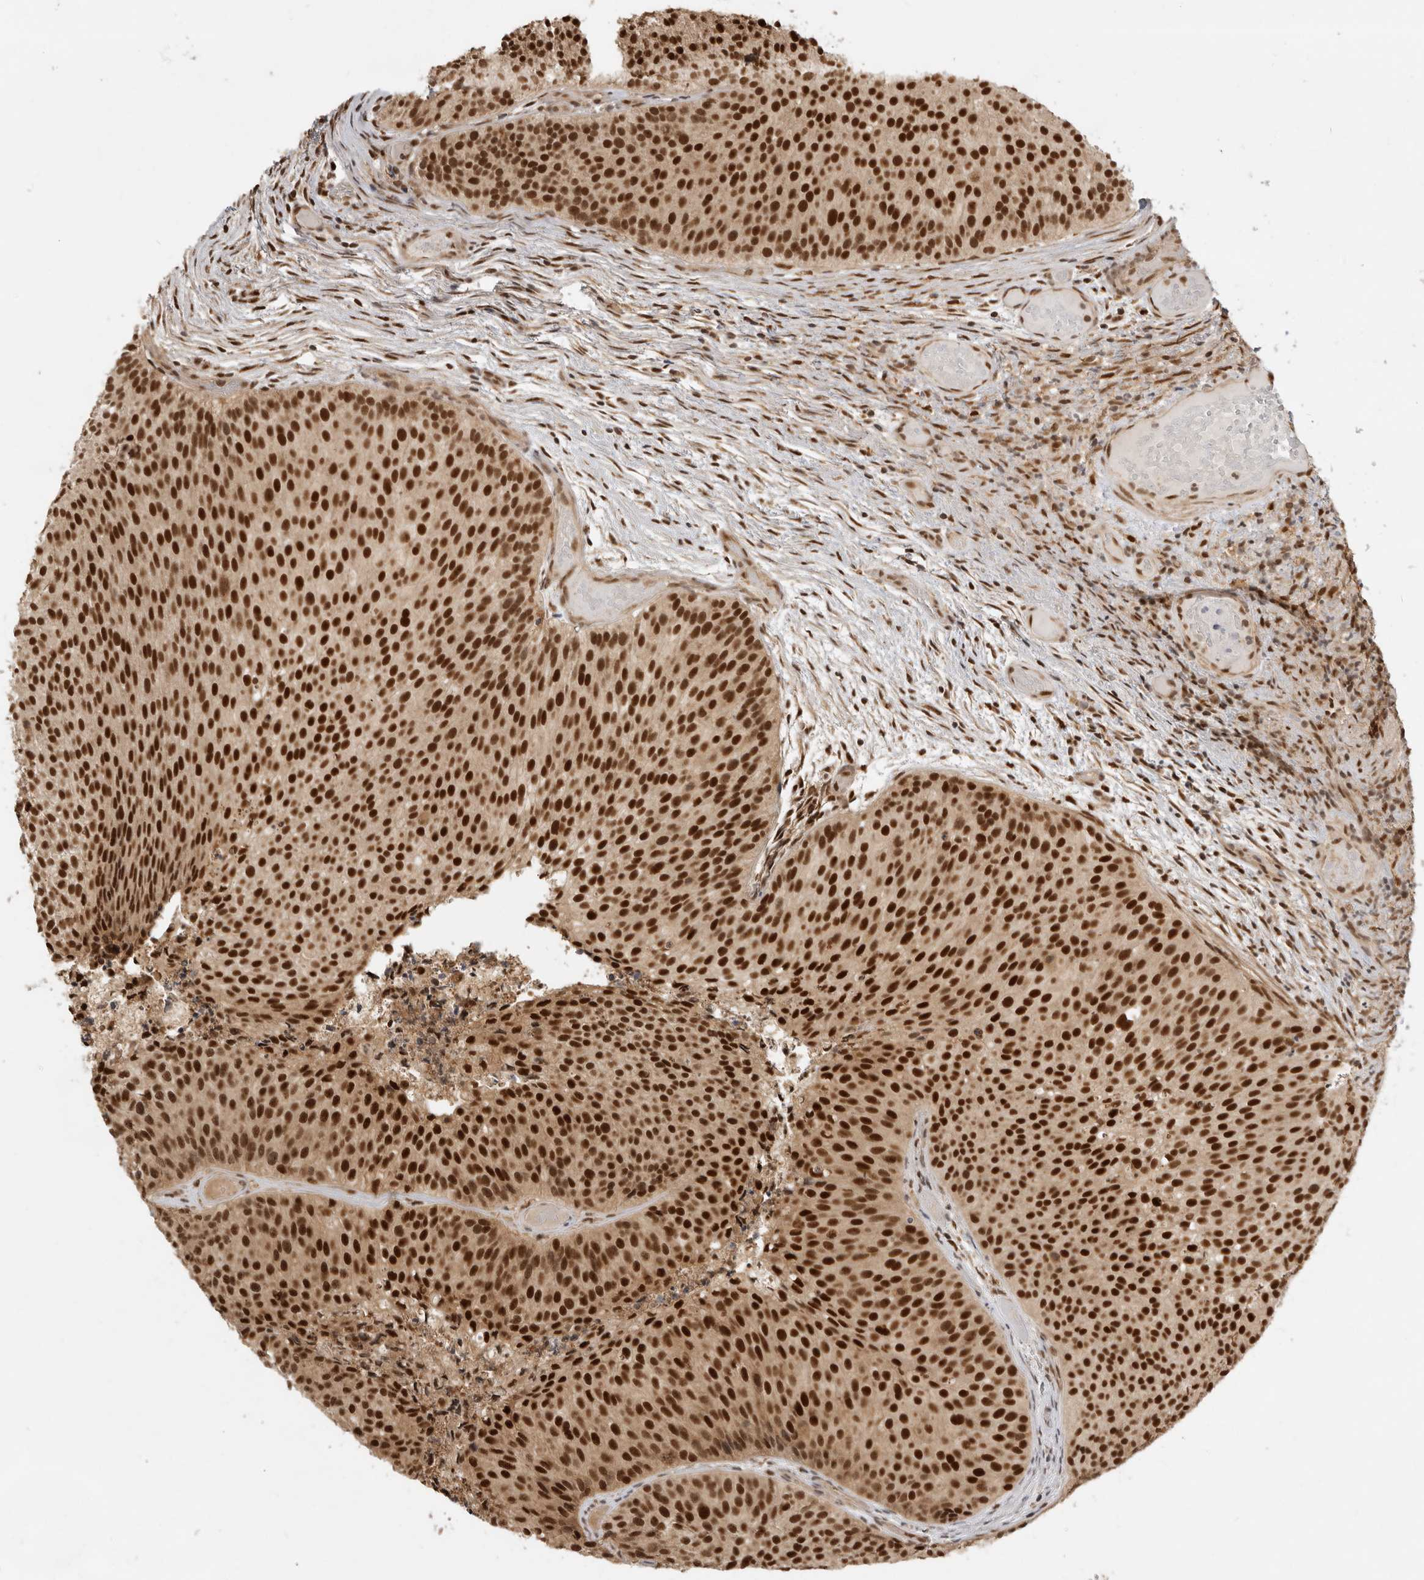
{"staining": {"intensity": "strong", "quantity": ">75%", "location": "cytoplasmic/membranous,nuclear"}, "tissue": "urothelial cancer", "cell_type": "Tumor cells", "image_type": "cancer", "snomed": [{"axis": "morphology", "description": "Urothelial carcinoma, Low grade"}, {"axis": "topography", "description": "Urinary bladder"}], "caption": "Immunohistochemistry (IHC) (DAB) staining of human urothelial cancer reveals strong cytoplasmic/membranous and nuclear protein positivity in about >75% of tumor cells. (DAB = brown stain, brightfield microscopy at high magnification).", "gene": "ADPRS", "patient": {"sex": "male", "age": 86}}